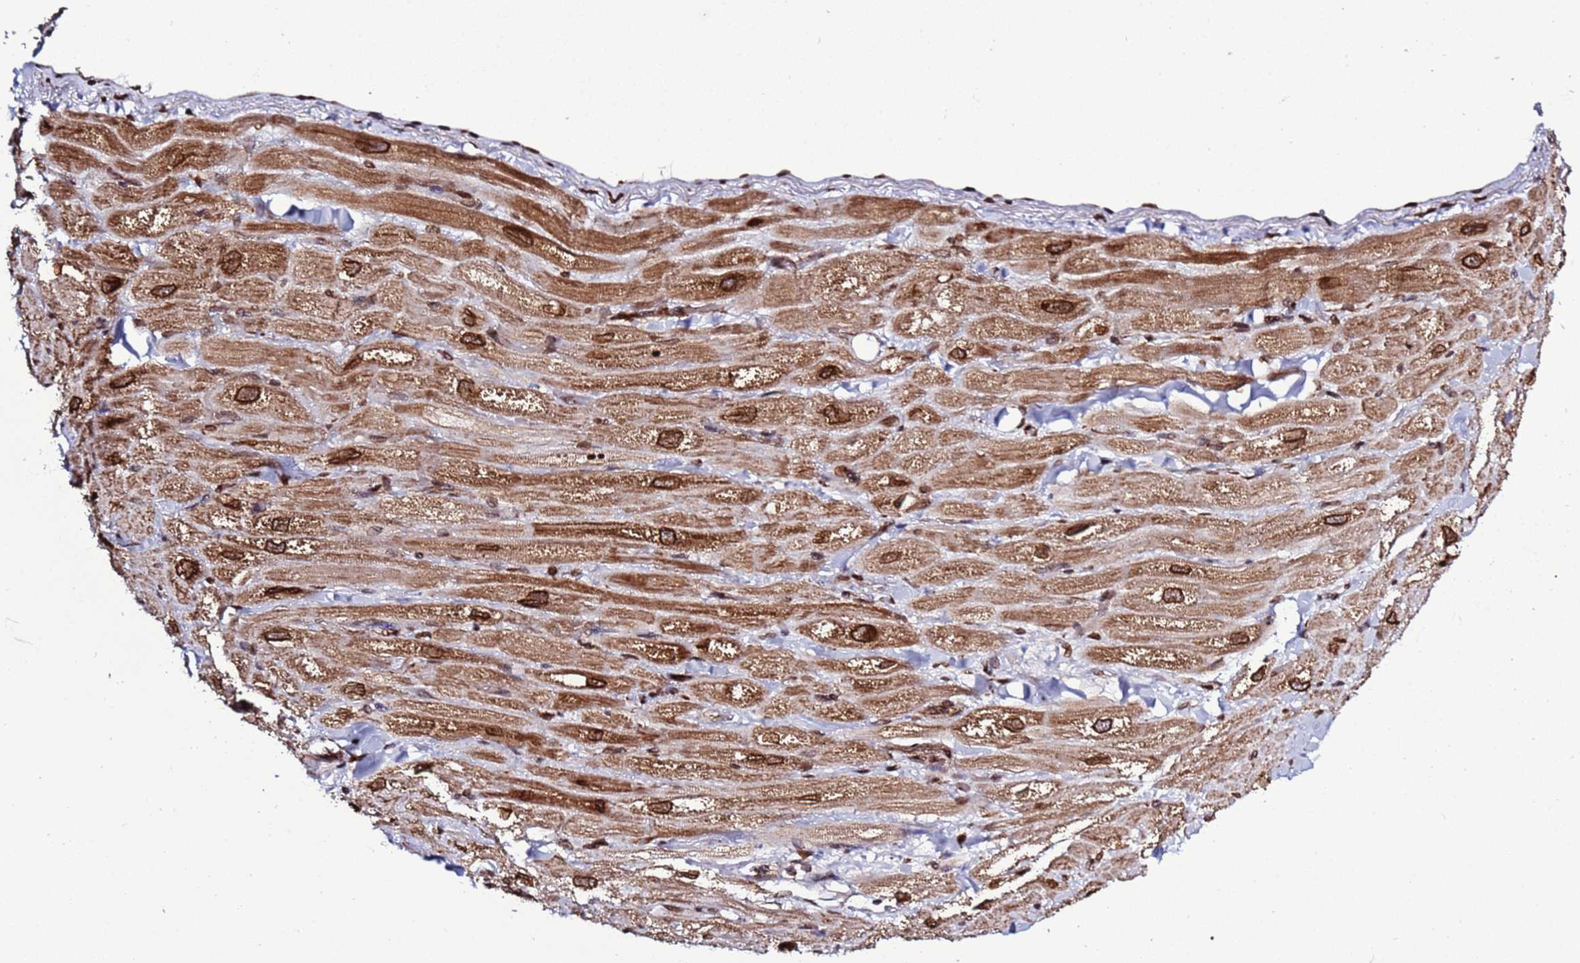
{"staining": {"intensity": "moderate", "quantity": ">75%", "location": "cytoplasmic/membranous,nuclear"}, "tissue": "heart muscle", "cell_type": "Cardiomyocytes", "image_type": "normal", "snomed": [{"axis": "morphology", "description": "Normal tissue, NOS"}, {"axis": "topography", "description": "Heart"}], "caption": "DAB (3,3'-diaminobenzidine) immunohistochemical staining of unremarkable heart muscle displays moderate cytoplasmic/membranous,nuclear protein staining in about >75% of cardiomyocytes.", "gene": "TOR1AIP1", "patient": {"sex": "male", "age": 65}}